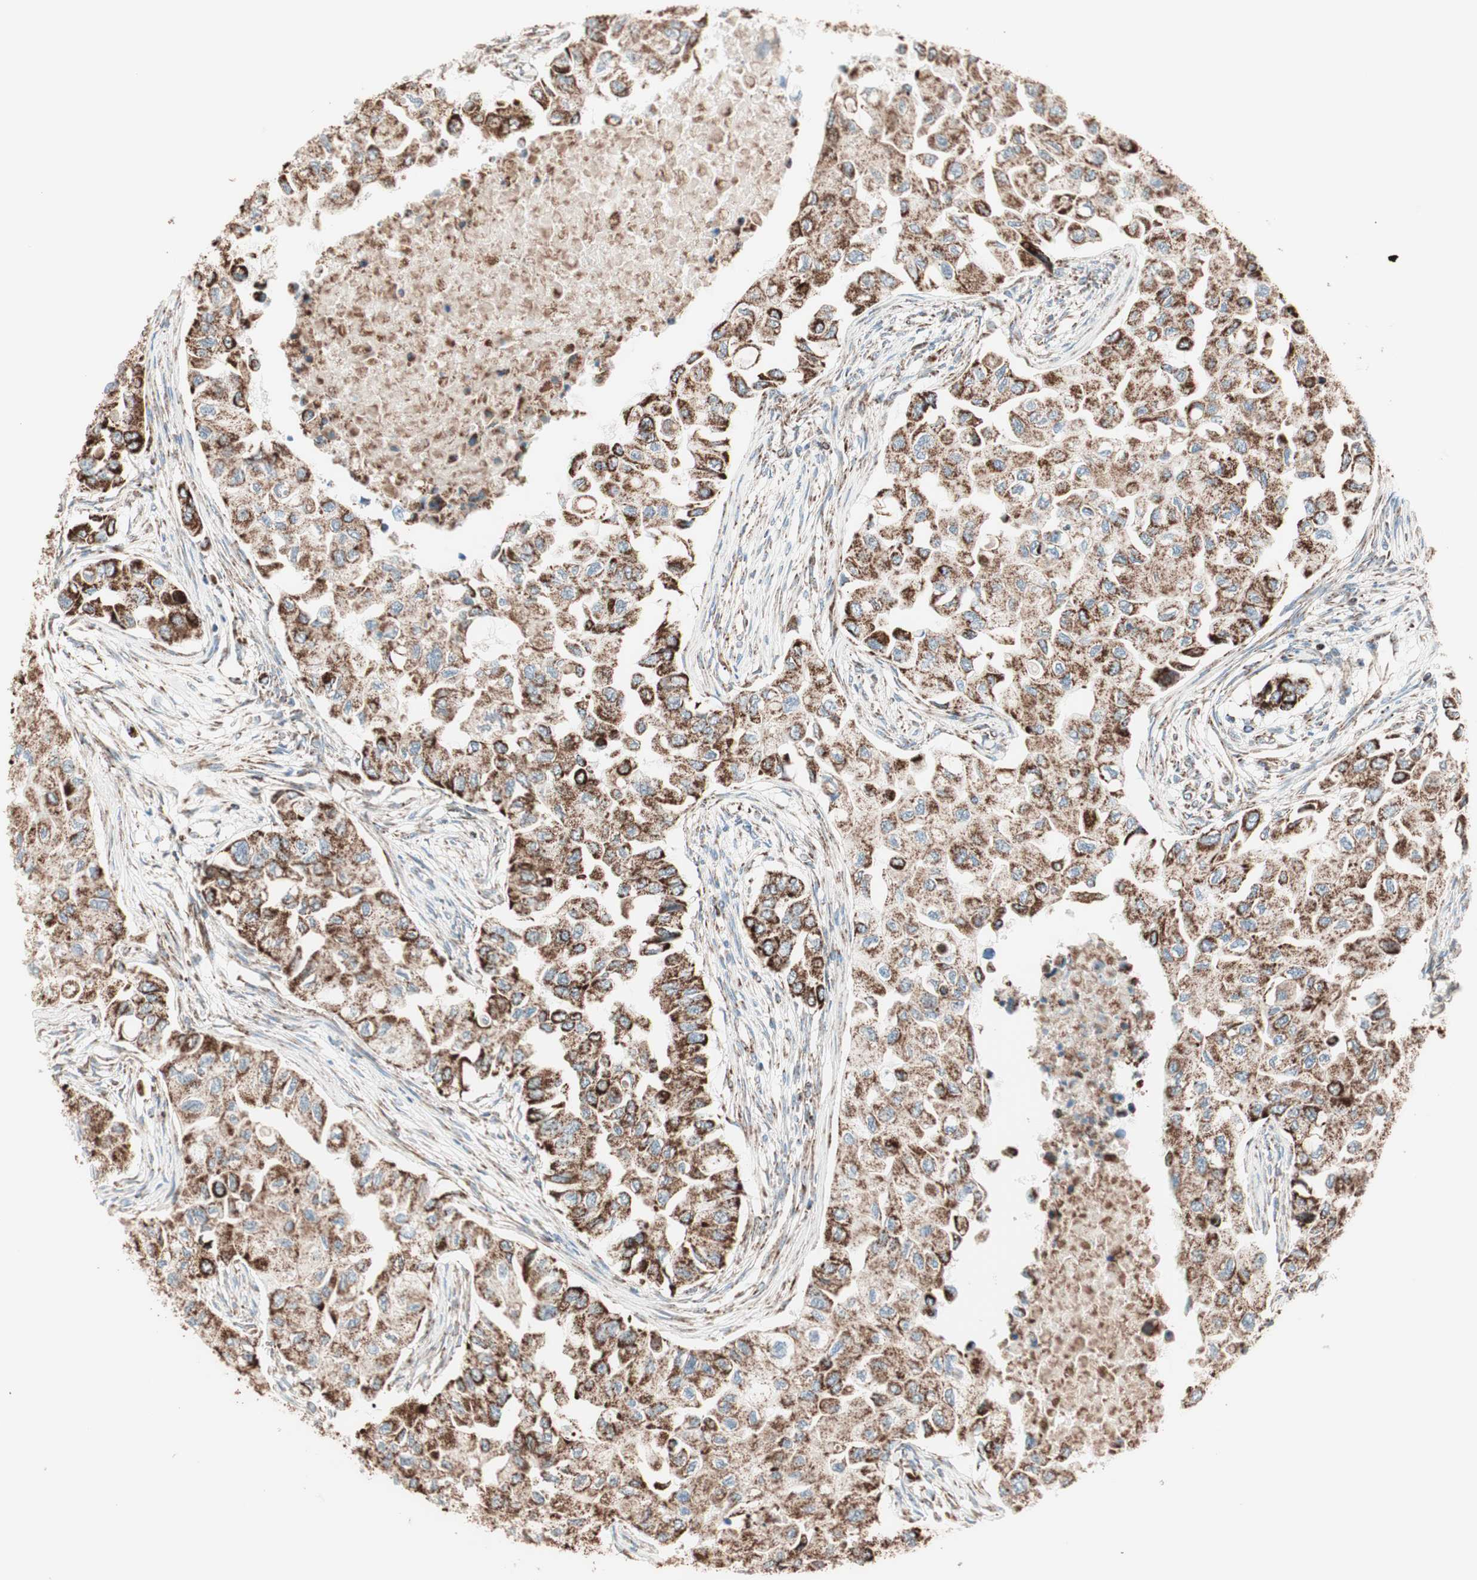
{"staining": {"intensity": "strong", "quantity": ">75%", "location": "cytoplasmic/membranous"}, "tissue": "breast cancer", "cell_type": "Tumor cells", "image_type": "cancer", "snomed": [{"axis": "morphology", "description": "Normal tissue, NOS"}, {"axis": "morphology", "description": "Duct carcinoma"}, {"axis": "topography", "description": "Breast"}], "caption": "This is a photomicrograph of immunohistochemistry staining of breast cancer (invasive ductal carcinoma), which shows strong staining in the cytoplasmic/membranous of tumor cells.", "gene": "TOMM22", "patient": {"sex": "female", "age": 49}}